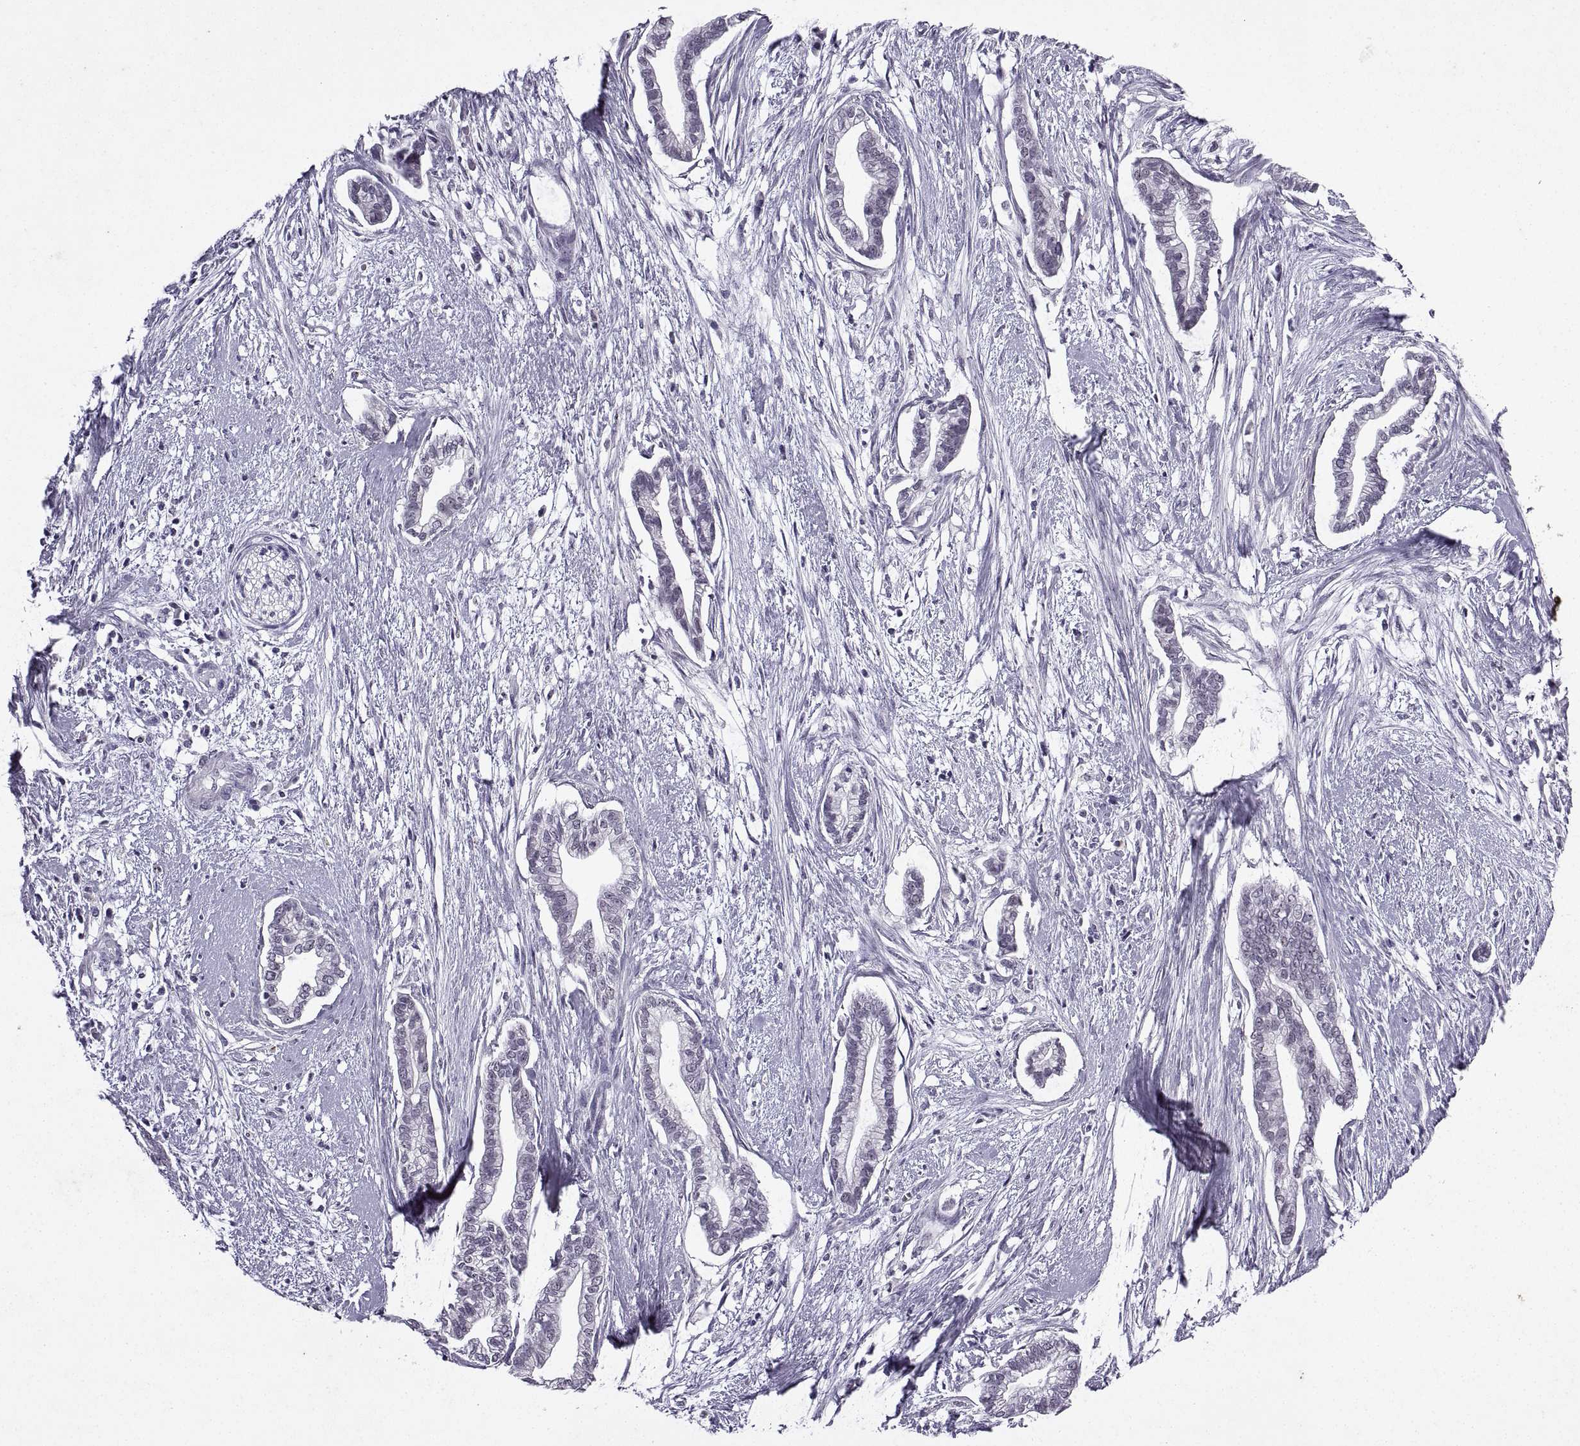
{"staining": {"intensity": "negative", "quantity": "none", "location": "none"}, "tissue": "cervical cancer", "cell_type": "Tumor cells", "image_type": "cancer", "snomed": [{"axis": "morphology", "description": "Adenocarcinoma, NOS"}, {"axis": "topography", "description": "Cervix"}], "caption": "The immunohistochemistry micrograph has no significant staining in tumor cells of cervical cancer (adenocarcinoma) tissue.", "gene": "SINHCAF", "patient": {"sex": "female", "age": 62}}